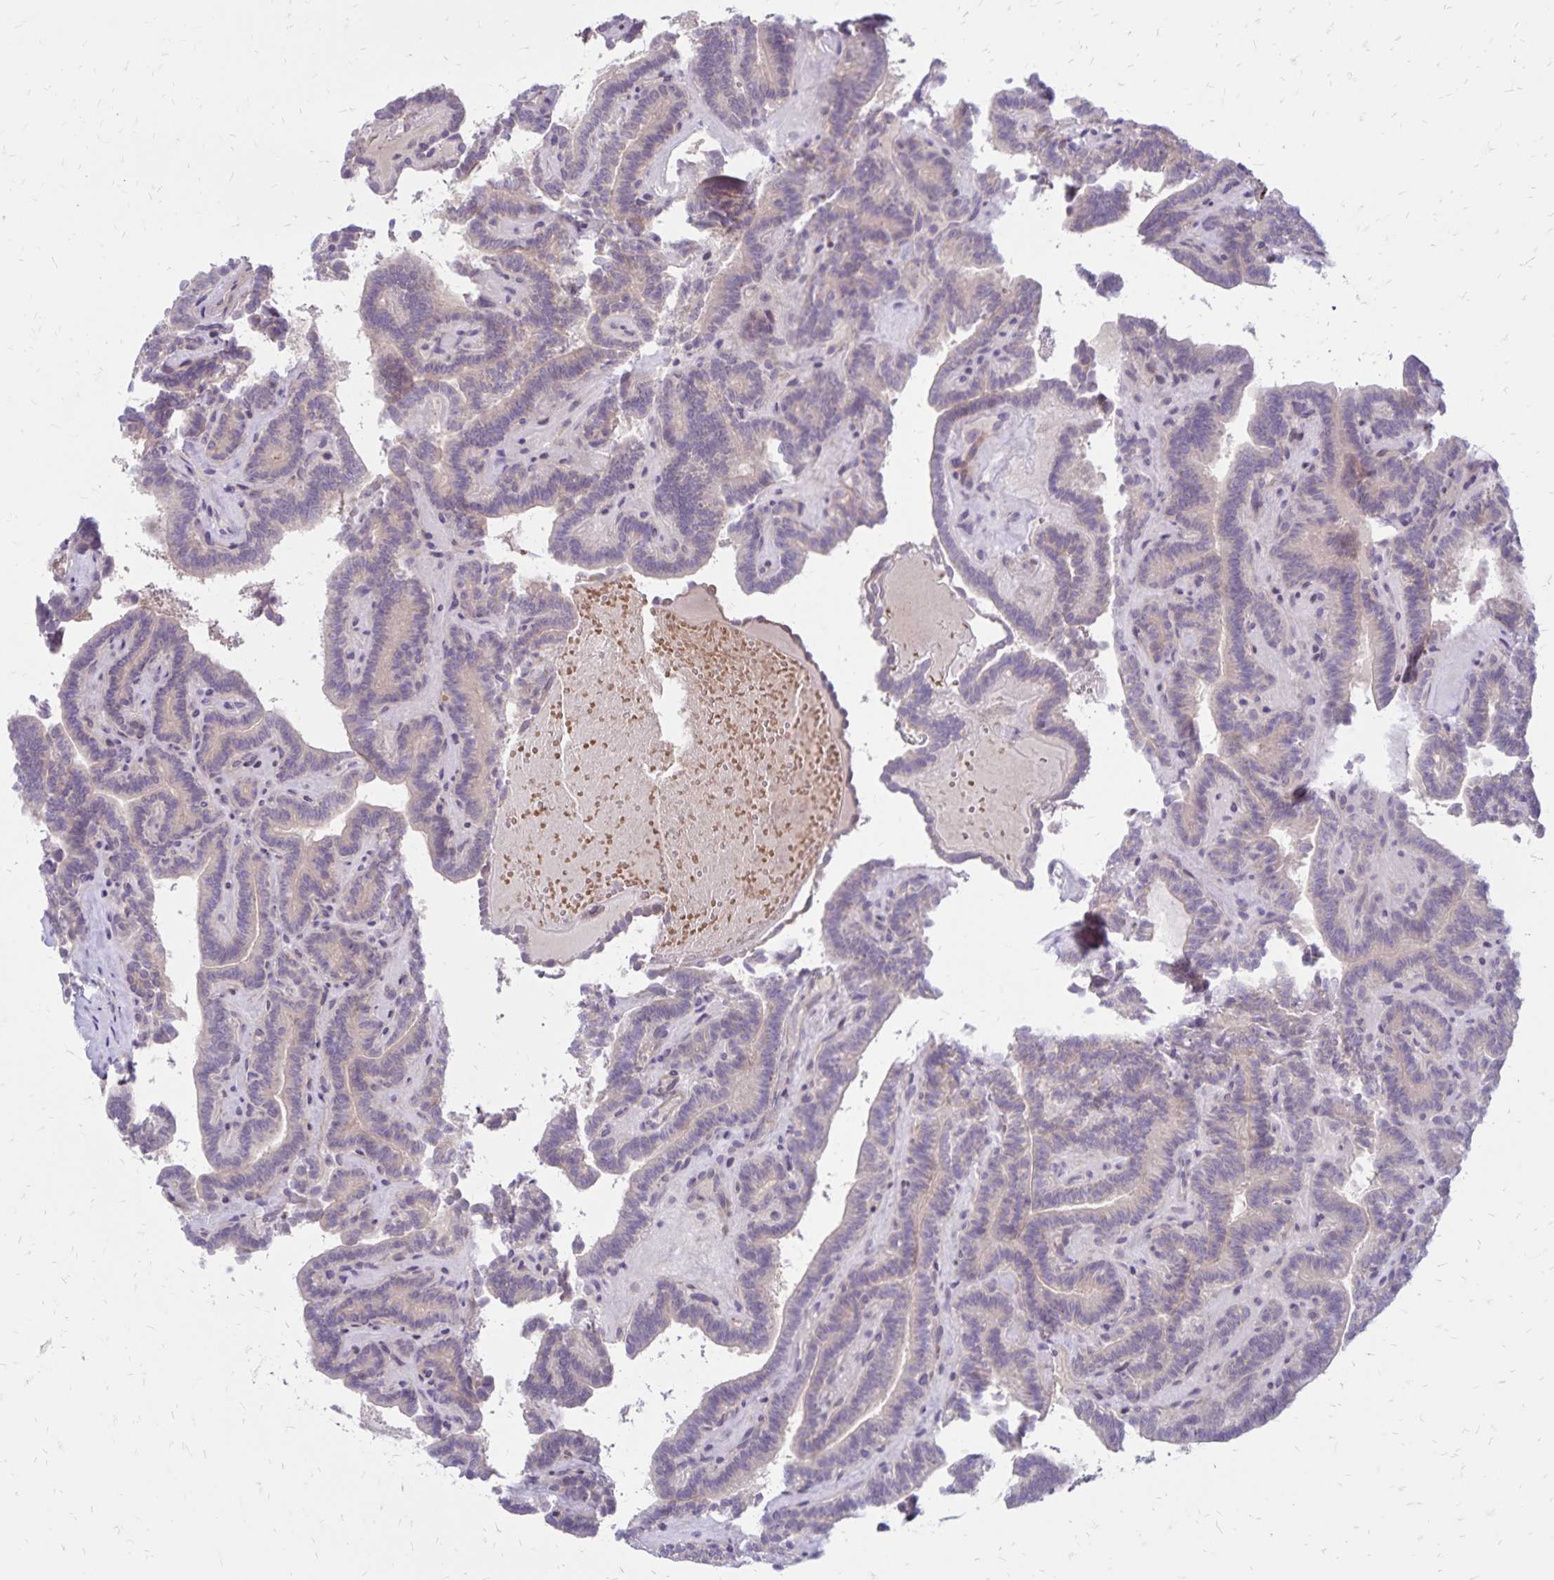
{"staining": {"intensity": "negative", "quantity": "none", "location": "none"}, "tissue": "thyroid cancer", "cell_type": "Tumor cells", "image_type": "cancer", "snomed": [{"axis": "morphology", "description": "Papillary adenocarcinoma, NOS"}, {"axis": "topography", "description": "Thyroid gland"}], "caption": "DAB immunohistochemical staining of human thyroid papillary adenocarcinoma displays no significant staining in tumor cells.", "gene": "FSD1", "patient": {"sex": "female", "age": 21}}